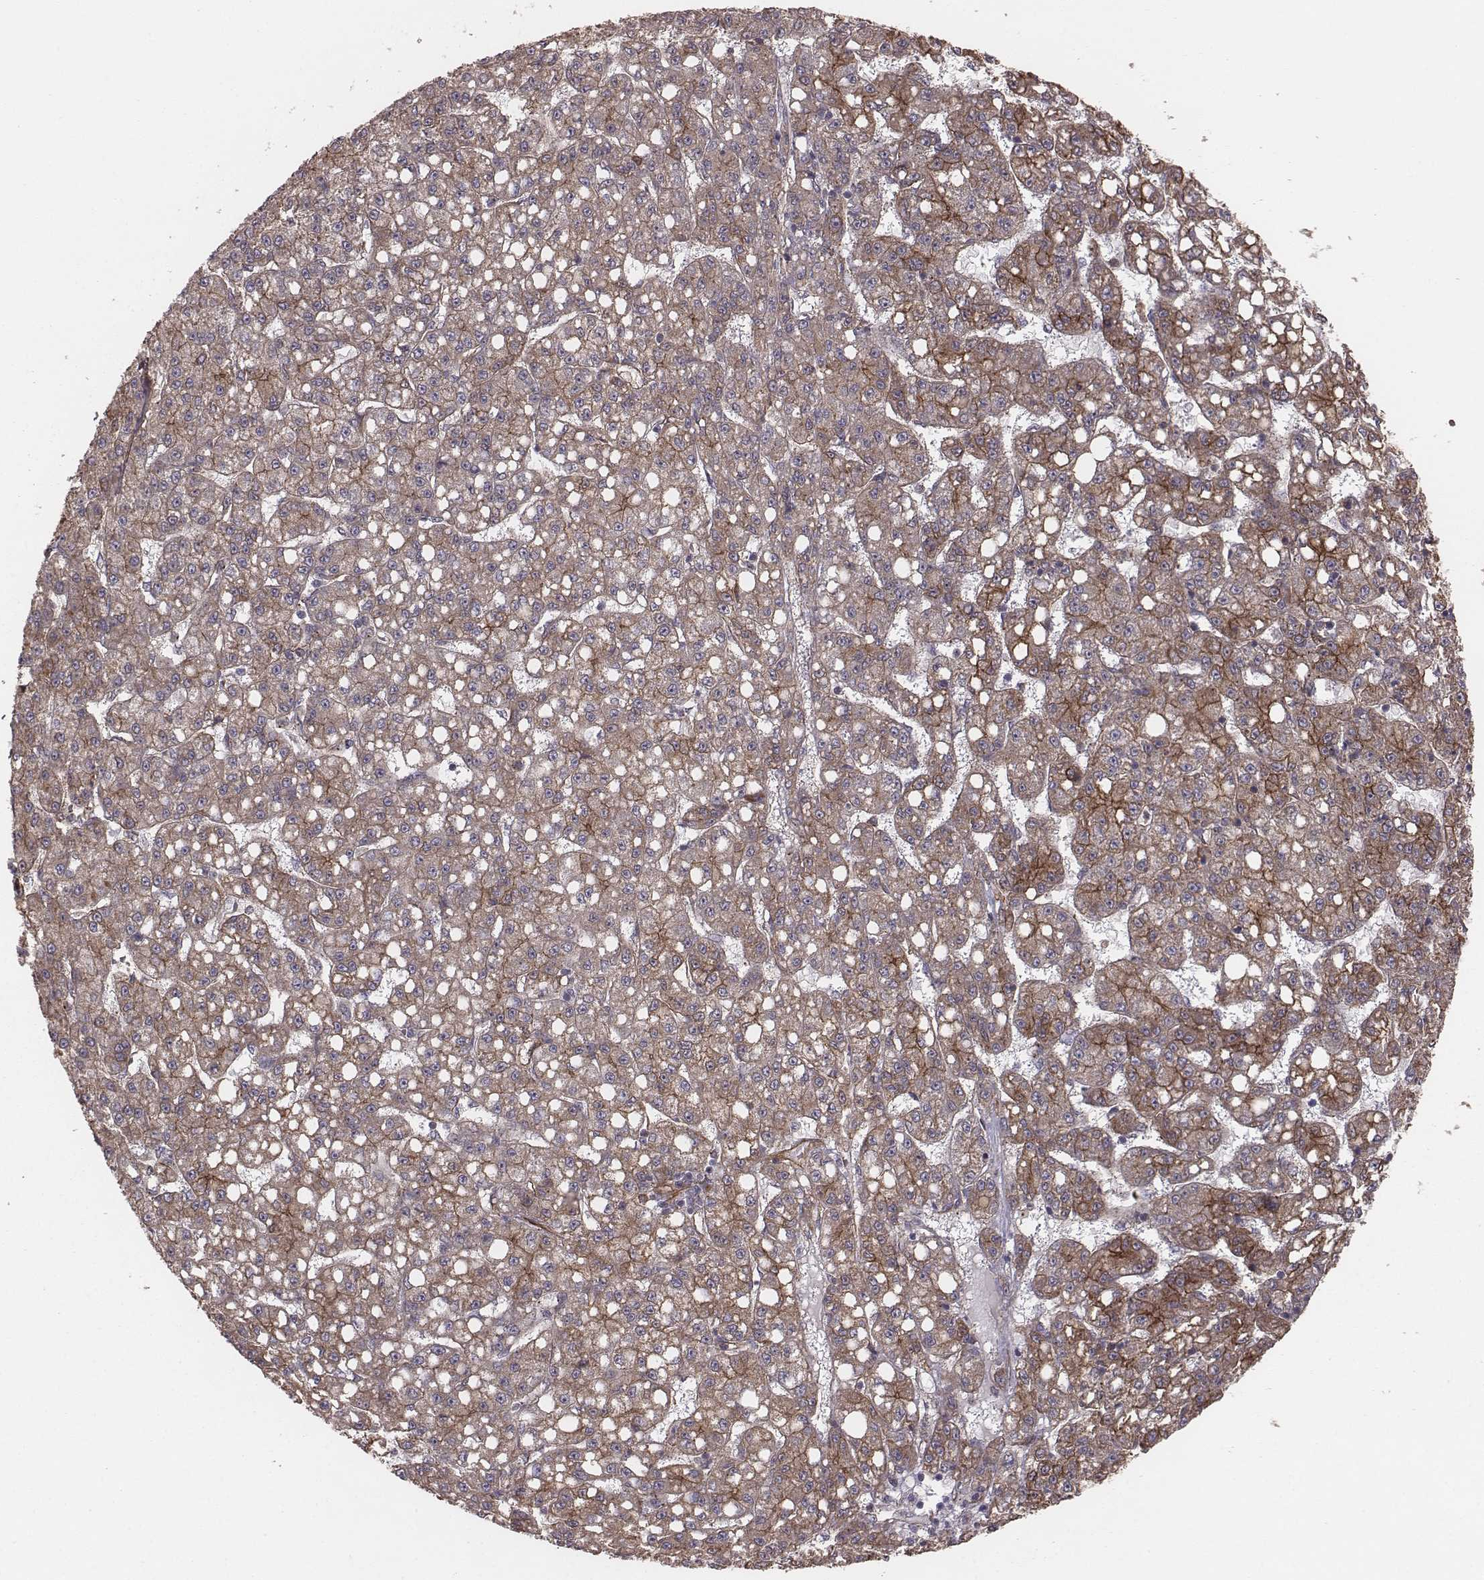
{"staining": {"intensity": "moderate", "quantity": "25%-75%", "location": "cytoplasmic/membranous"}, "tissue": "liver cancer", "cell_type": "Tumor cells", "image_type": "cancer", "snomed": [{"axis": "morphology", "description": "Carcinoma, Hepatocellular, NOS"}, {"axis": "topography", "description": "Liver"}], "caption": "About 25%-75% of tumor cells in liver cancer show moderate cytoplasmic/membranous protein expression as visualized by brown immunohistochemical staining.", "gene": "PALMD", "patient": {"sex": "female", "age": 65}}